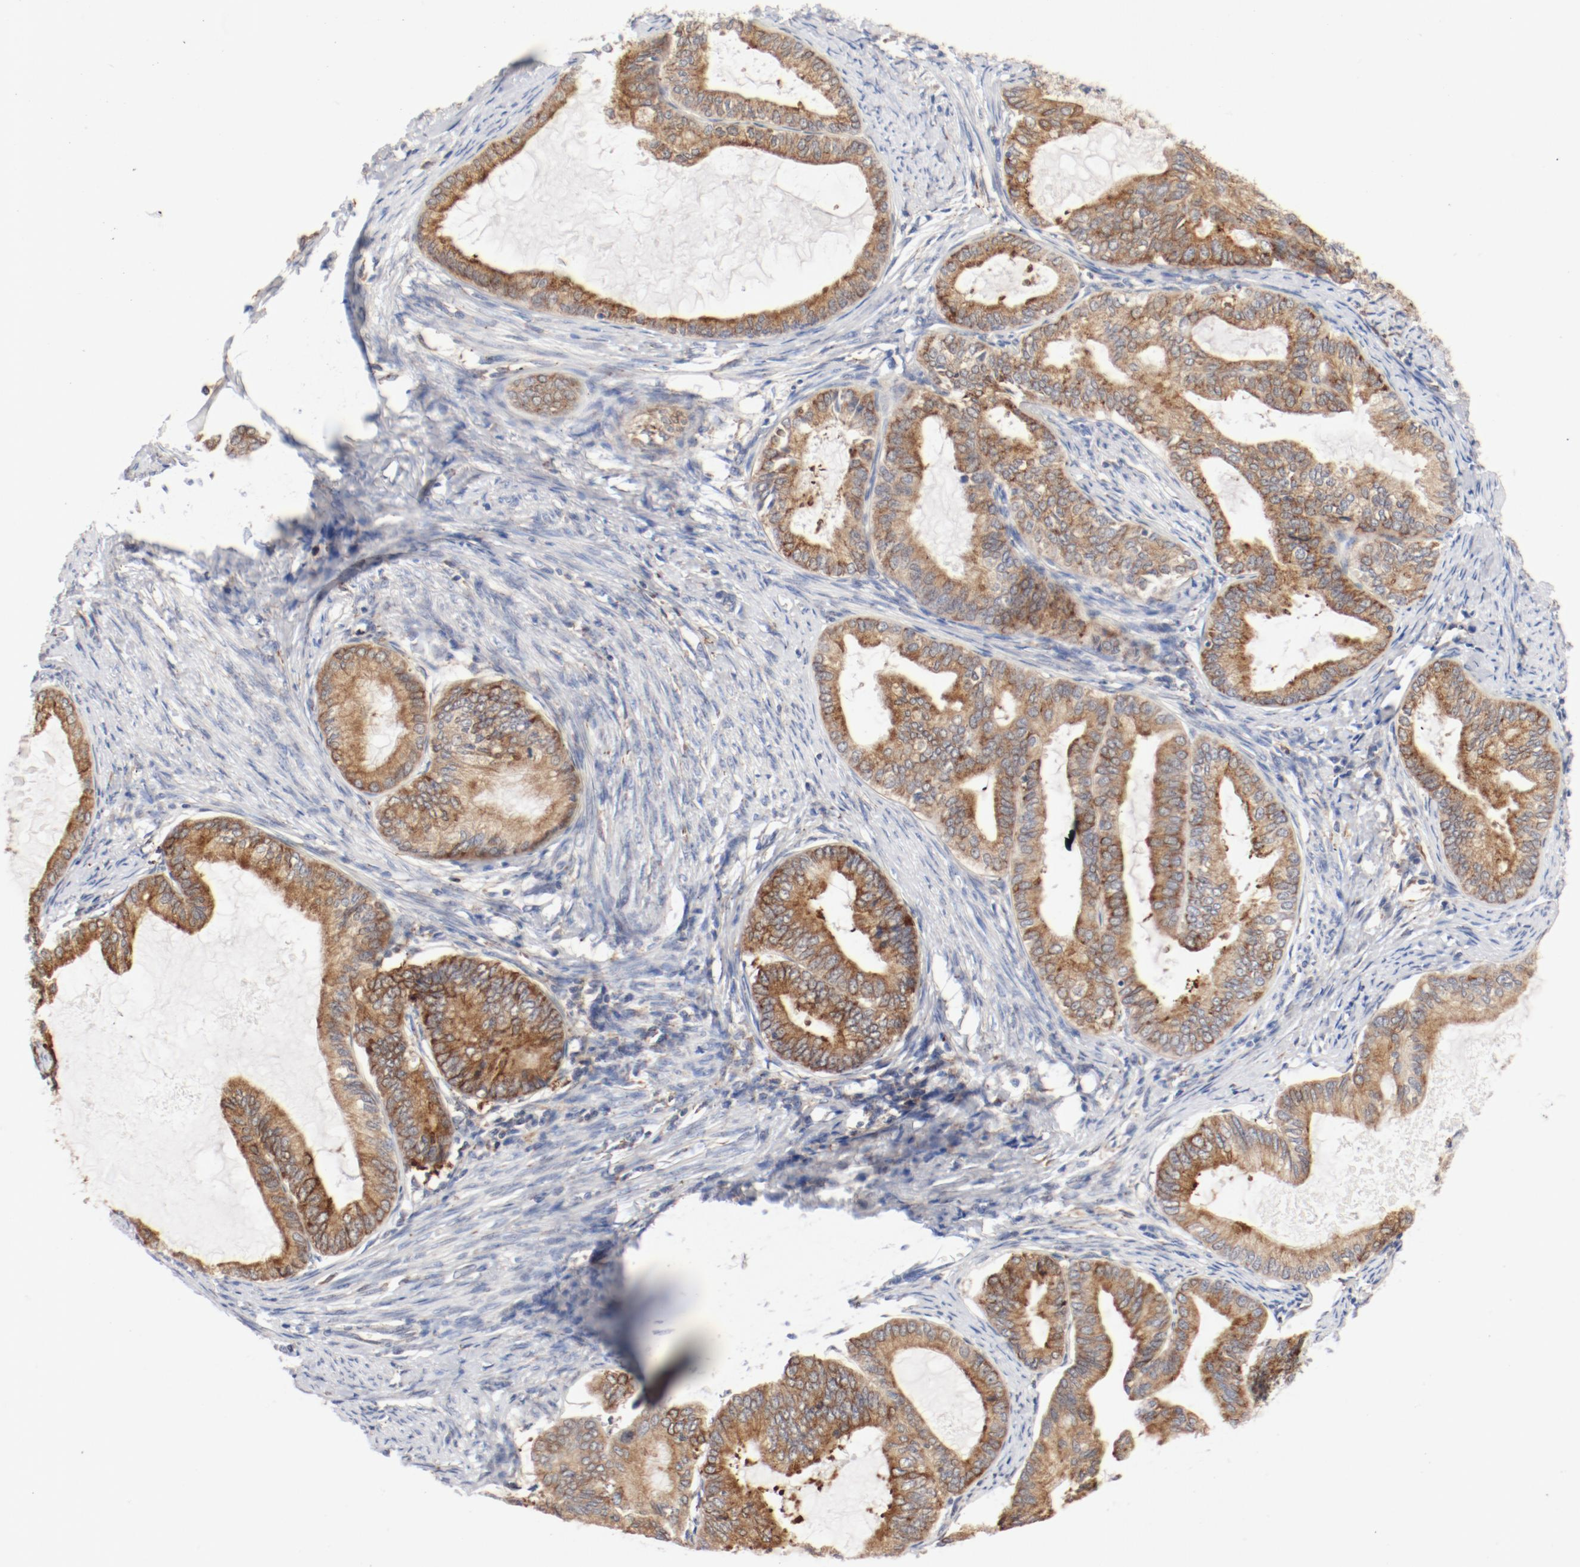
{"staining": {"intensity": "moderate", "quantity": ">75%", "location": "cytoplasmic/membranous"}, "tissue": "endometrial cancer", "cell_type": "Tumor cells", "image_type": "cancer", "snomed": [{"axis": "morphology", "description": "Adenocarcinoma, NOS"}, {"axis": "topography", "description": "Endometrium"}], "caption": "Moderate cytoplasmic/membranous expression is appreciated in about >75% of tumor cells in endometrial adenocarcinoma.", "gene": "PDPK1", "patient": {"sex": "female", "age": 86}}